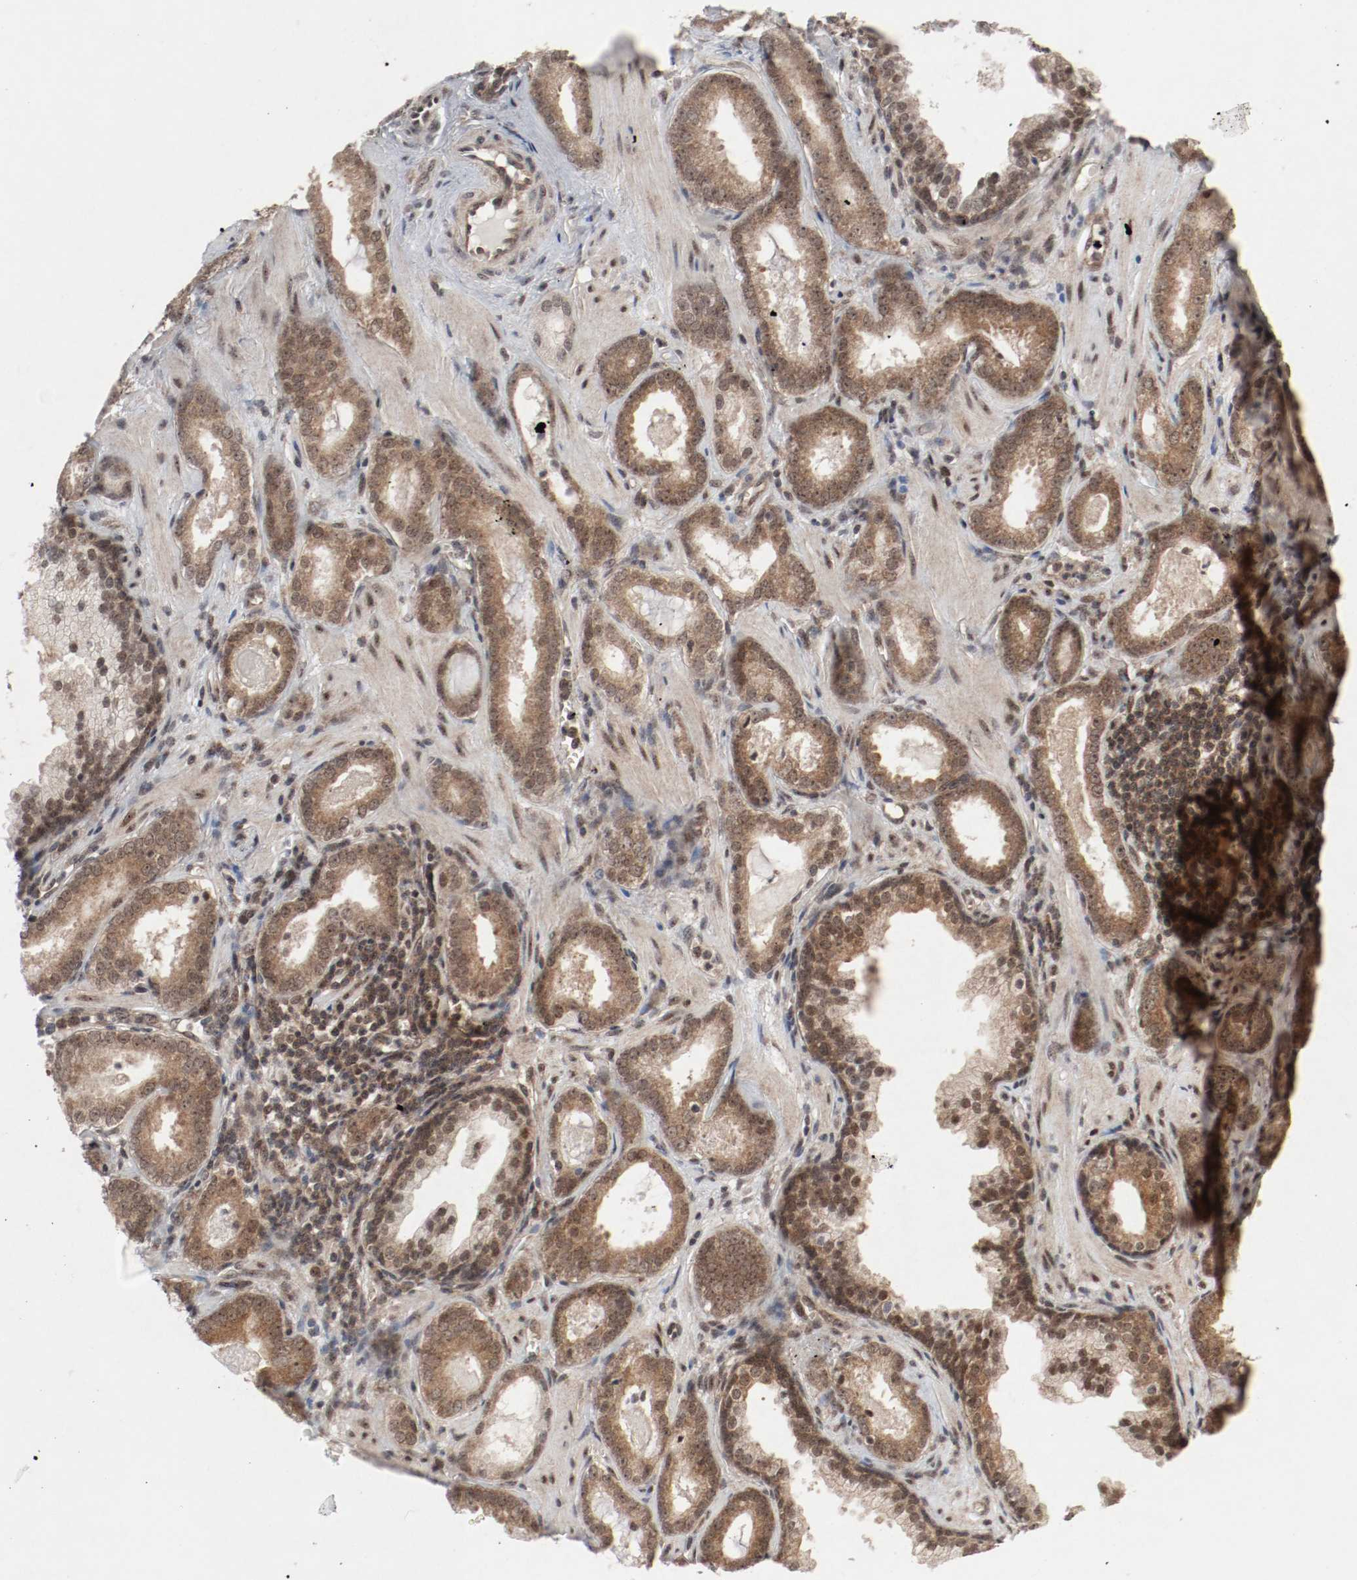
{"staining": {"intensity": "moderate", "quantity": ">75%", "location": "cytoplasmic/membranous,nuclear"}, "tissue": "prostate cancer", "cell_type": "Tumor cells", "image_type": "cancer", "snomed": [{"axis": "morphology", "description": "Adenocarcinoma, Low grade"}, {"axis": "topography", "description": "Prostate"}], "caption": "Prostate cancer was stained to show a protein in brown. There is medium levels of moderate cytoplasmic/membranous and nuclear positivity in approximately >75% of tumor cells.", "gene": "CSNK2B", "patient": {"sex": "male", "age": 57}}